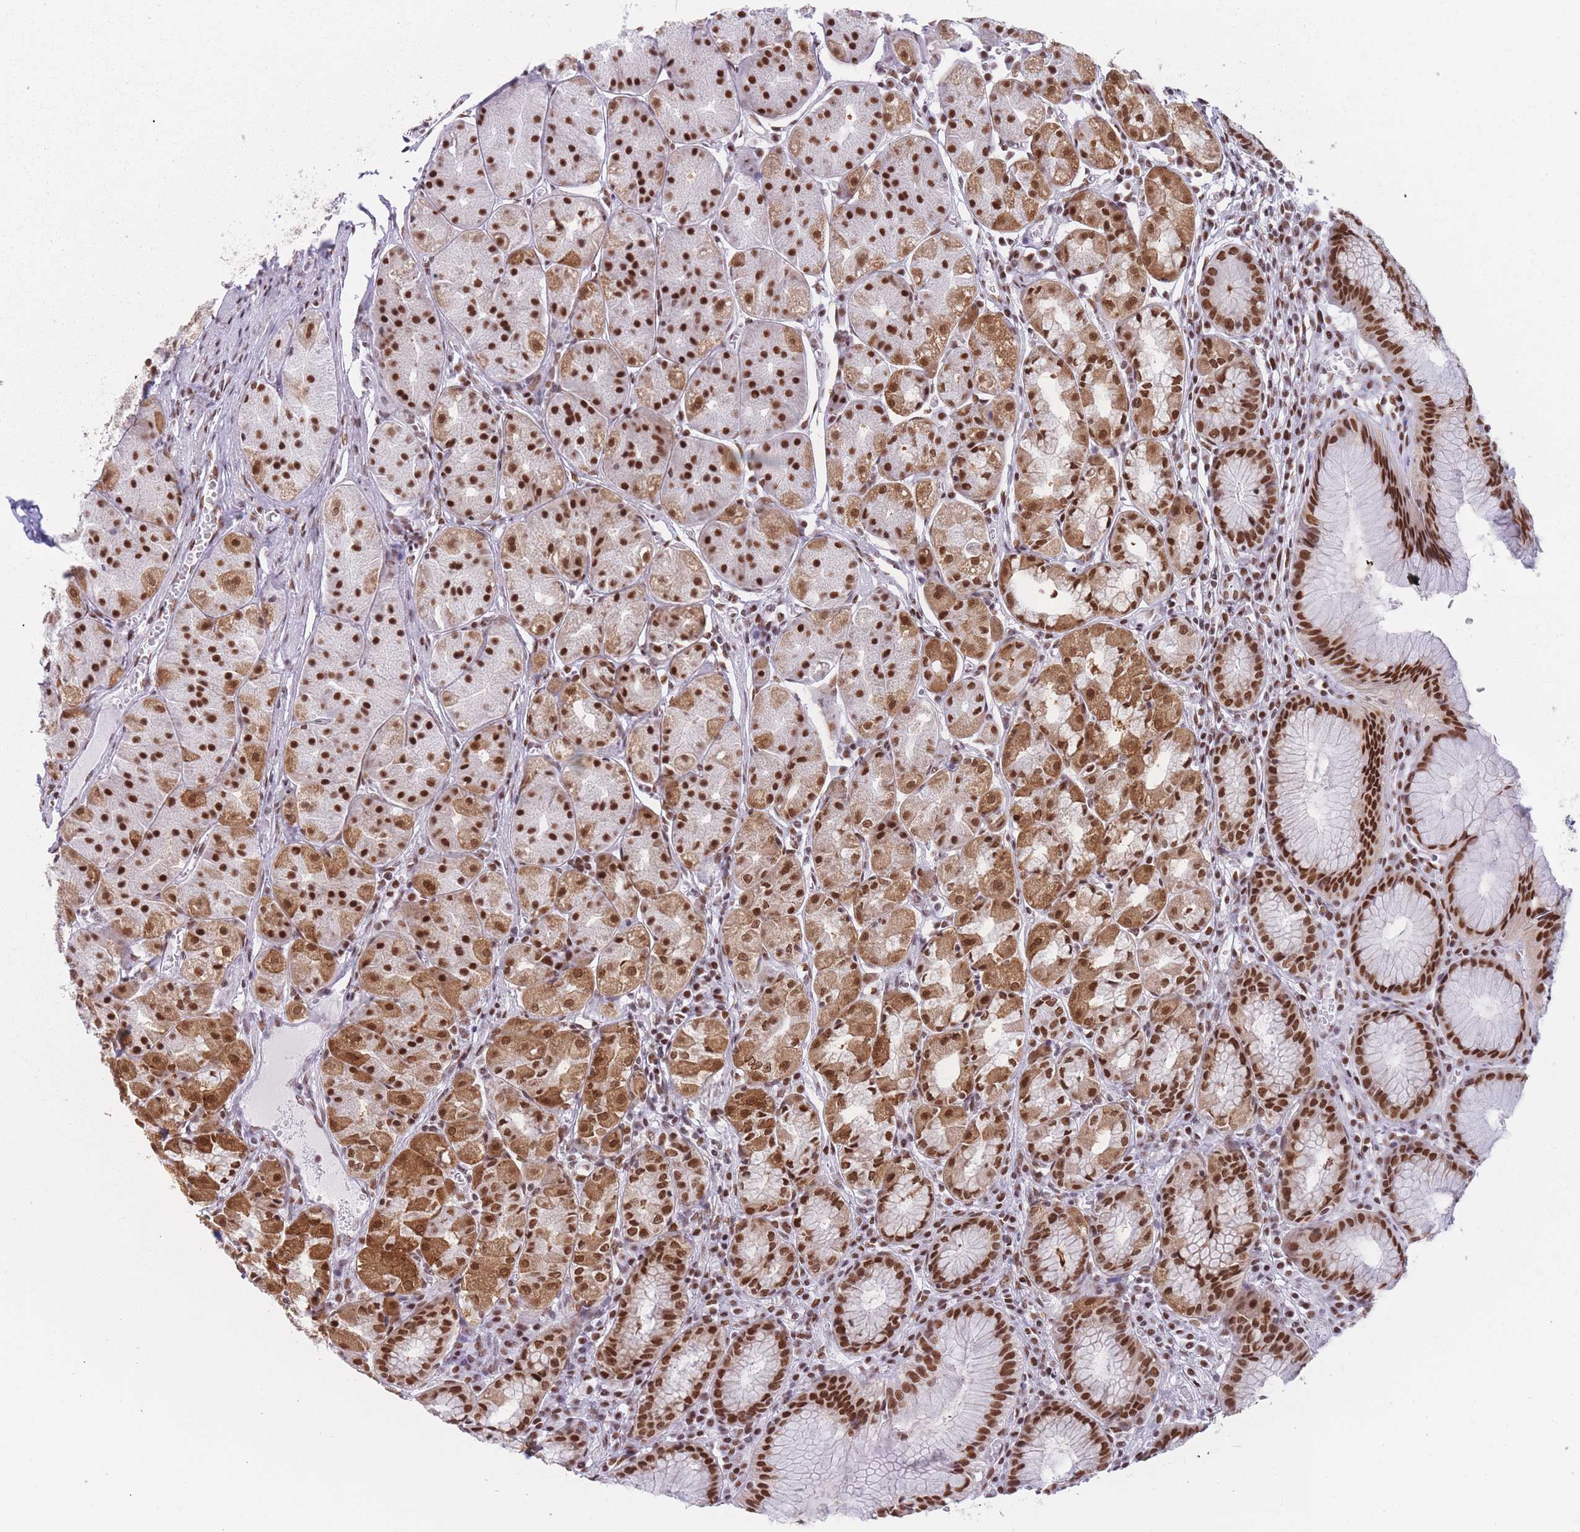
{"staining": {"intensity": "strong", "quantity": ">75%", "location": "cytoplasmic/membranous,nuclear"}, "tissue": "stomach", "cell_type": "Glandular cells", "image_type": "normal", "snomed": [{"axis": "morphology", "description": "Normal tissue, NOS"}, {"axis": "topography", "description": "Stomach"}], "caption": "The immunohistochemical stain highlights strong cytoplasmic/membranous,nuclear expression in glandular cells of normal stomach. Nuclei are stained in blue.", "gene": "HNRNPUL1", "patient": {"sex": "male", "age": 55}}